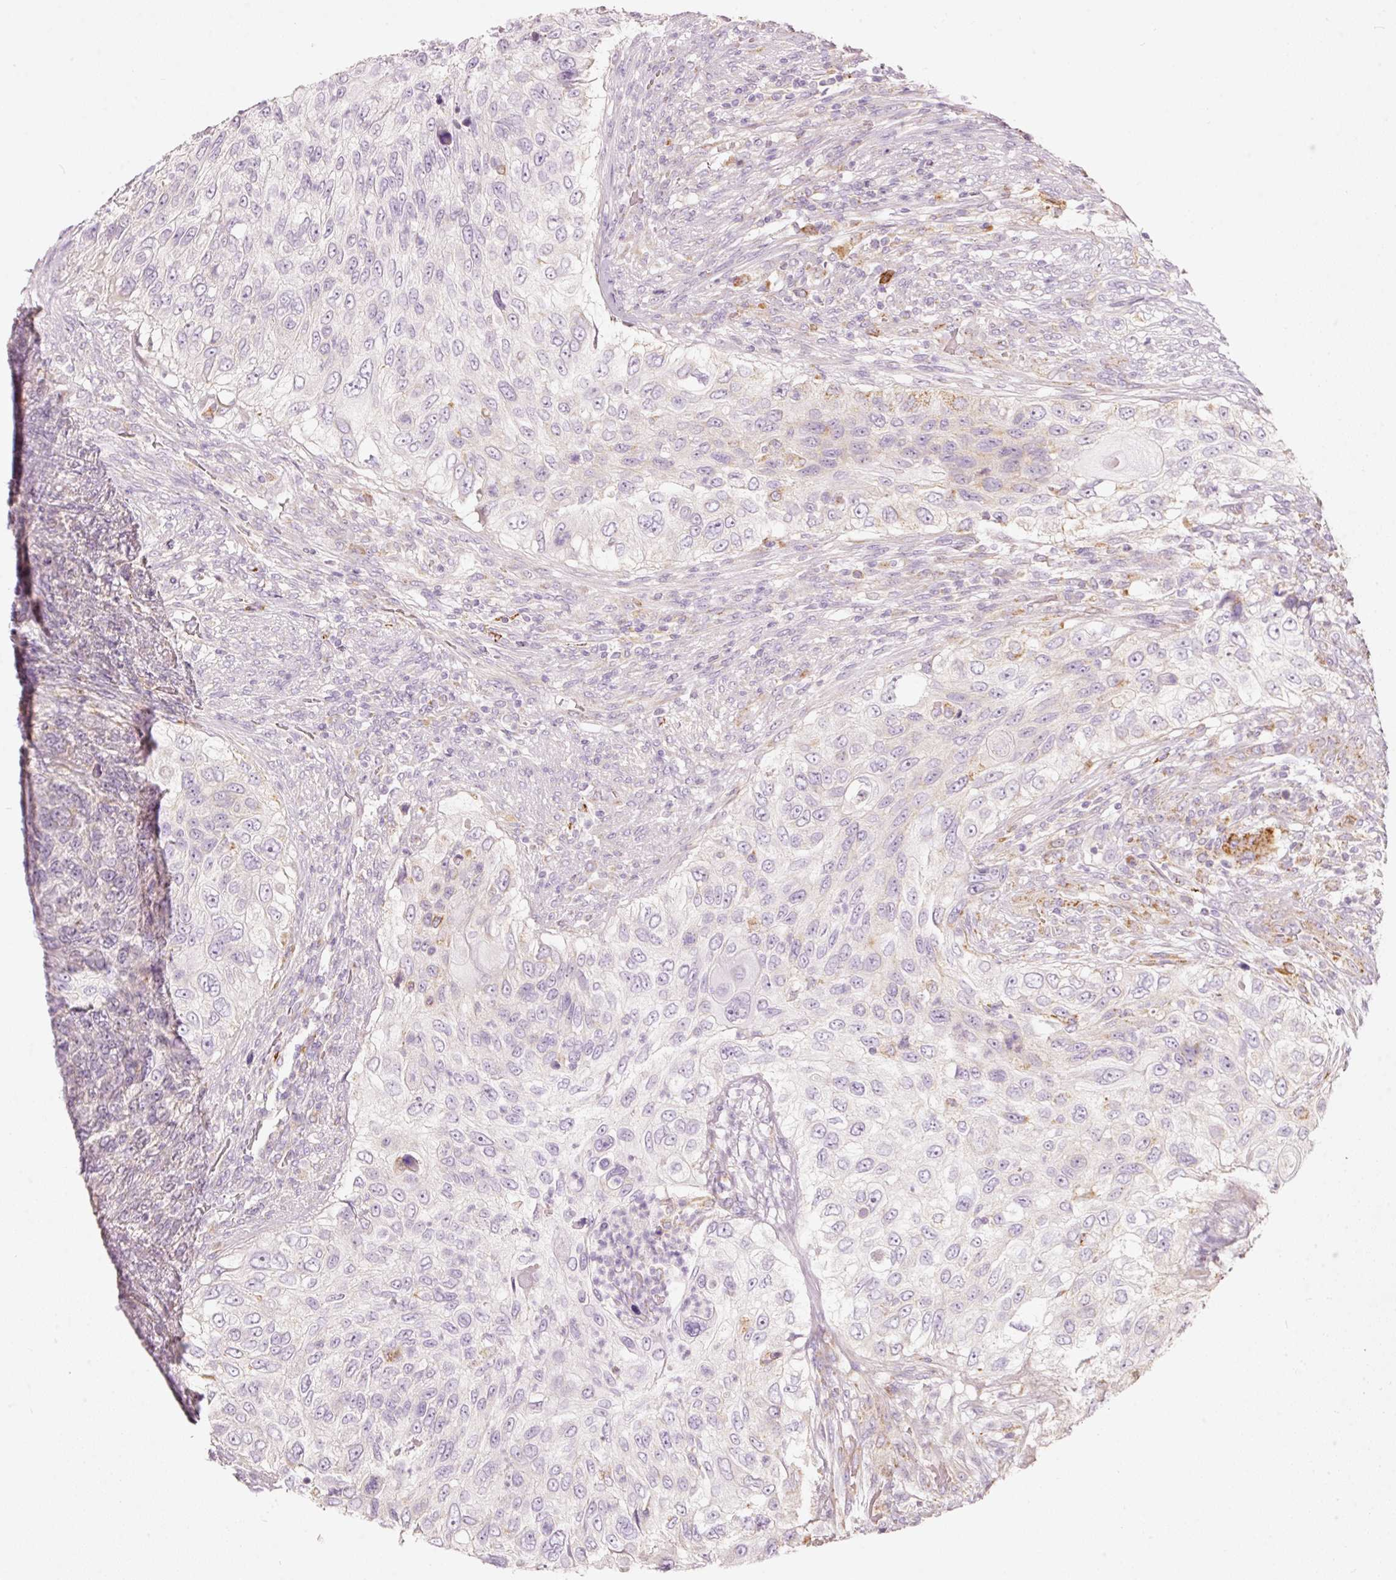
{"staining": {"intensity": "negative", "quantity": "none", "location": "none"}, "tissue": "urothelial cancer", "cell_type": "Tumor cells", "image_type": "cancer", "snomed": [{"axis": "morphology", "description": "Urothelial carcinoma, High grade"}, {"axis": "topography", "description": "Urinary bladder"}], "caption": "This is a micrograph of immunohistochemistry (IHC) staining of high-grade urothelial carcinoma, which shows no positivity in tumor cells. (DAB (3,3'-diaminobenzidine) IHC with hematoxylin counter stain).", "gene": "MTHFD2", "patient": {"sex": "female", "age": 60}}